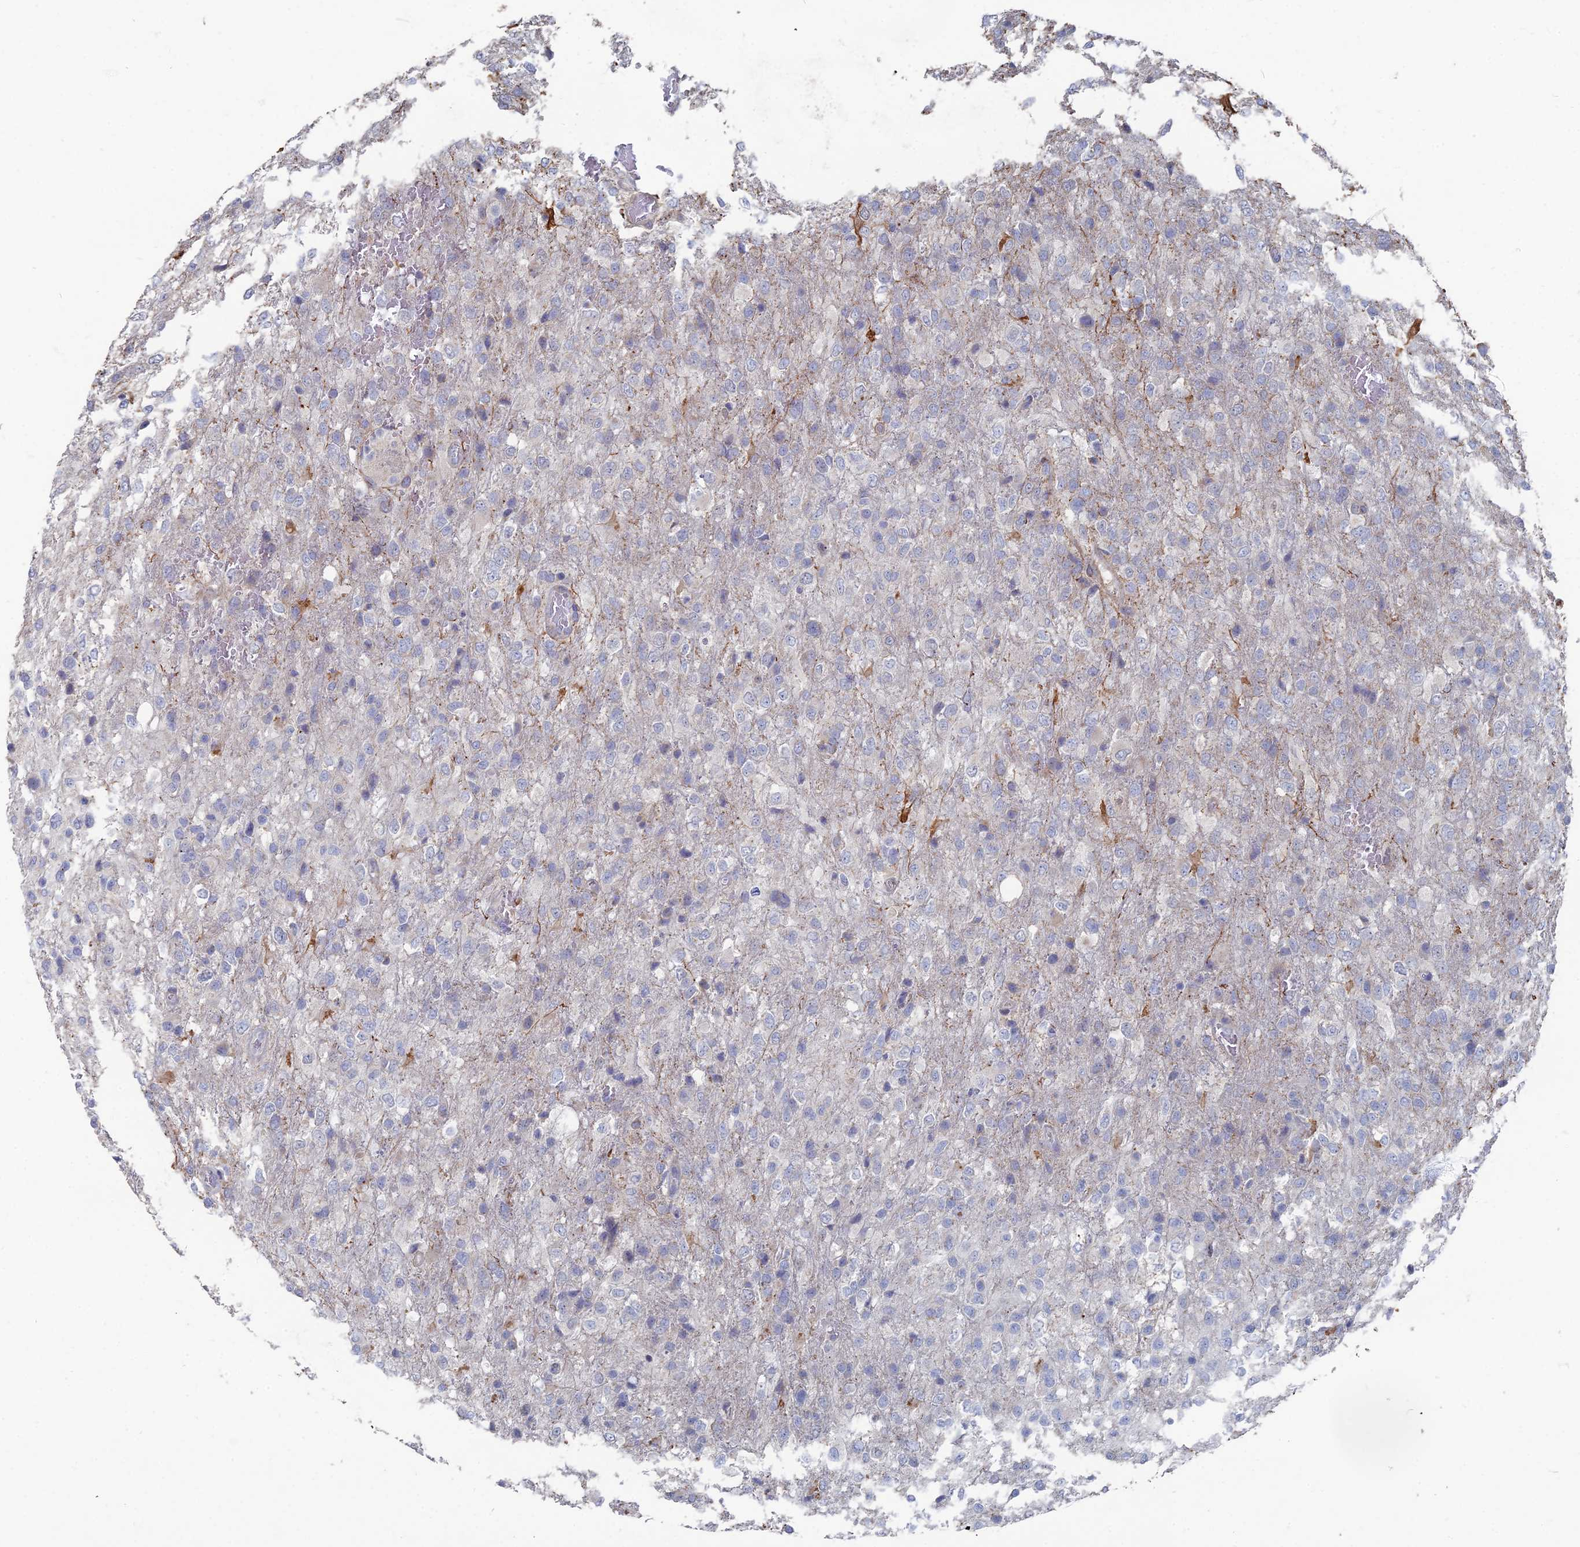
{"staining": {"intensity": "negative", "quantity": "none", "location": "none"}, "tissue": "glioma", "cell_type": "Tumor cells", "image_type": "cancer", "snomed": [{"axis": "morphology", "description": "Glioma, malignant, High grade"}, {"axis": "topography", "description": "Brain"}], "caption": "Tumor cells are negative for brown protein staining in glioma.", "gene": "TMEM128", "patient": {"sex": "female", "age": 74}}